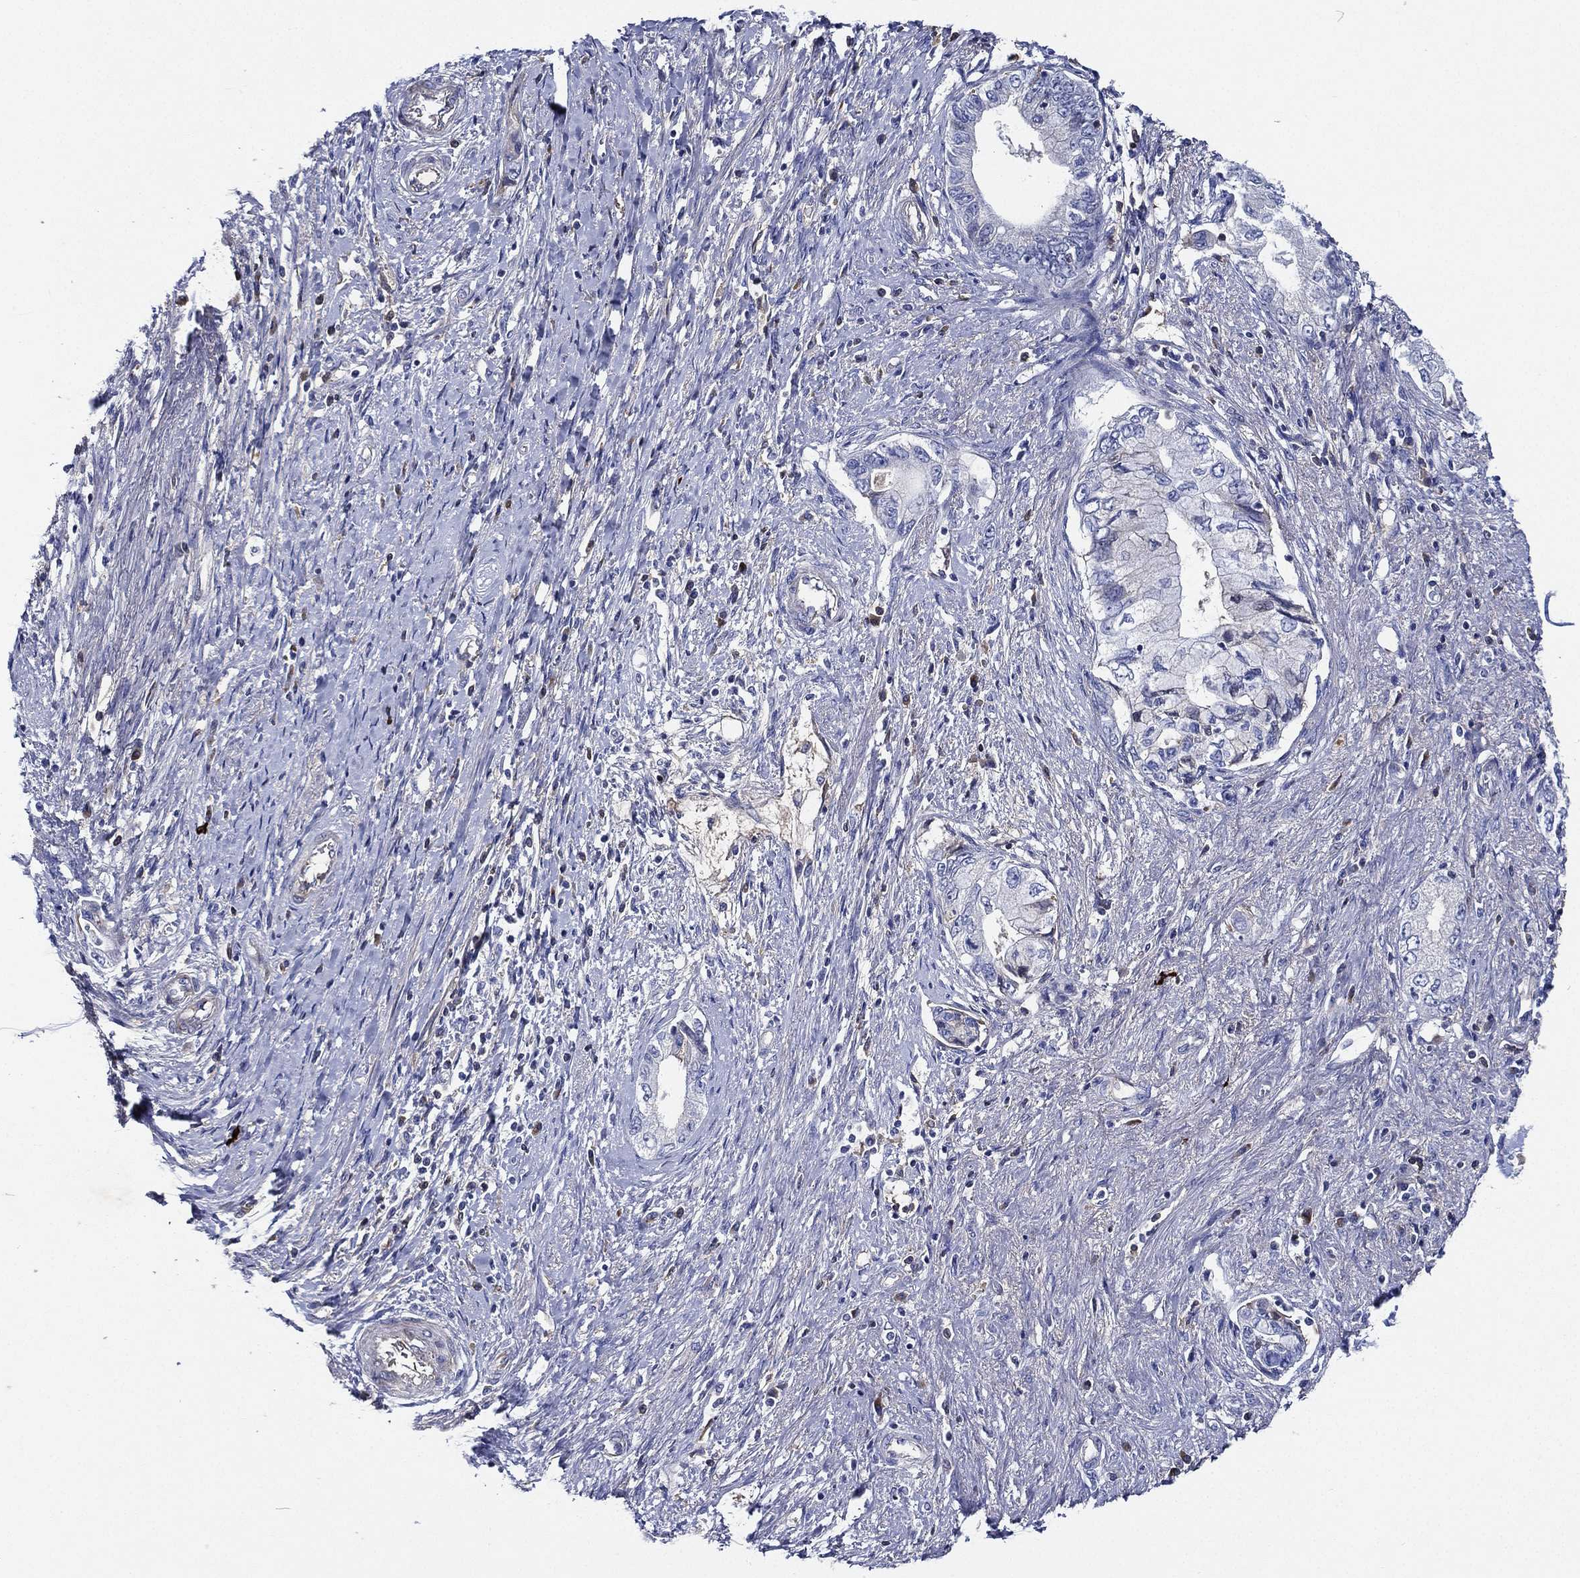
{"staining": {"intensity": "negative", "quantity": "none", "location": "none"}, "tissue": "pancreatic cancer", "cell_type": "Tumor cells", "image_type": "cancer", "snomed": [{"axis": "morphology", "description": "Adenocarcinoma, NOS"}, {"axis": "topography", "description": "Pancreas"}], "caption": "This is a histopathology image of IHC staining of pancreatic cancer (adenocarcinoma), which shows no expression in tumor cells. (Brightfield microscopy of DAB IHC at high magnification).", "gene": "TMPRSS11D", "patient": {"sex": "female", "age": 73}}